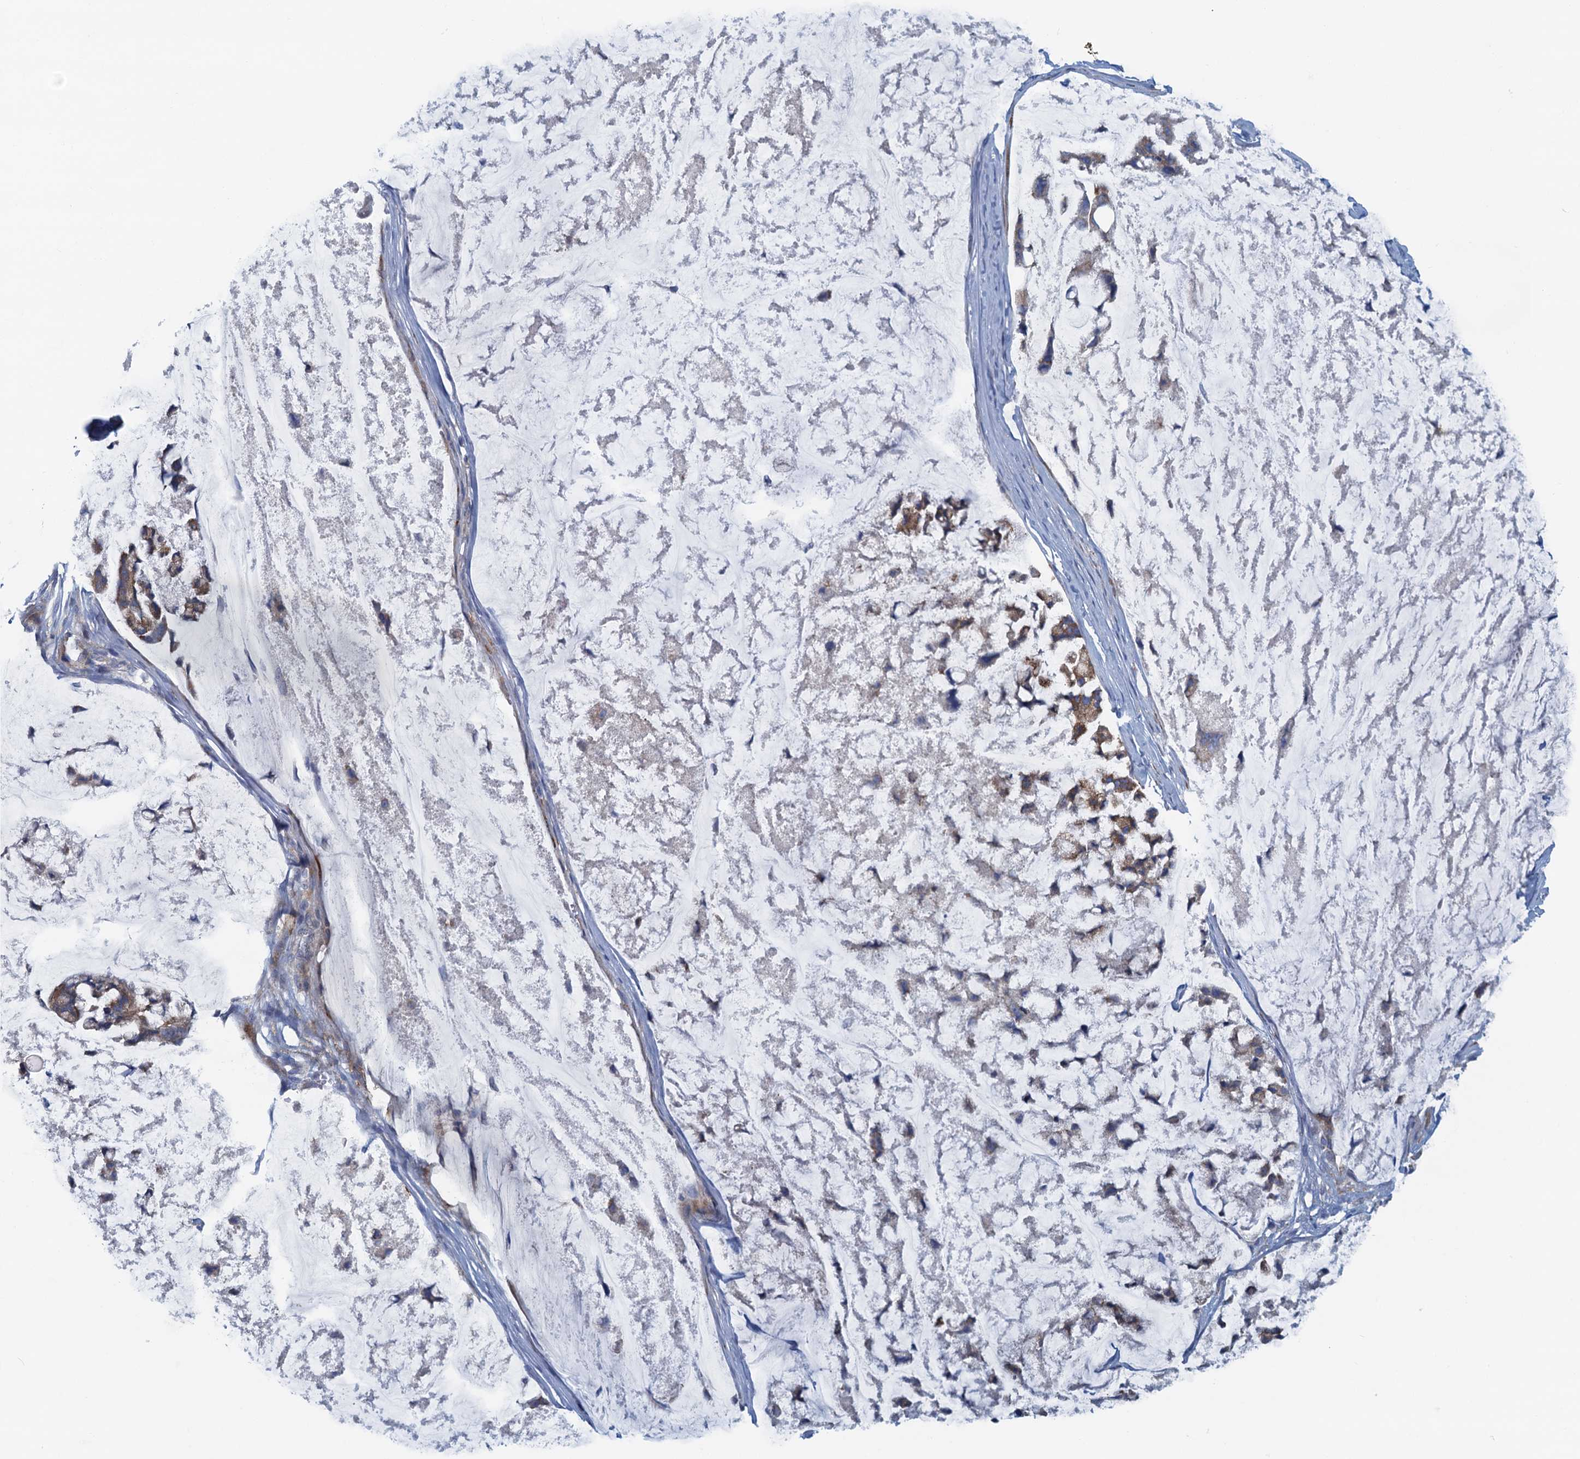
{"staining": {"intensity": "weak", "quantity": ">75%", "location": "cytoplasmic/membranous"}, "tissue": "stomach cancer", "cell_type": "Tumor cells", "image_type": "cancer", "snomed": [{"axis": "morphology", "description": "Adenocarcinoma, NOS"}, {"axis": "topography", "description": "Stomach, lower"}], "caption": "This image reveals immunohistochemistry (IHC) staining of stomach adenocarcinoma, with low weak cytoplasmic/membranous staining in approximately >75% of tumor cells.", "gene": "MYDGF", "patient": {"sex": "male", "age": 67}}